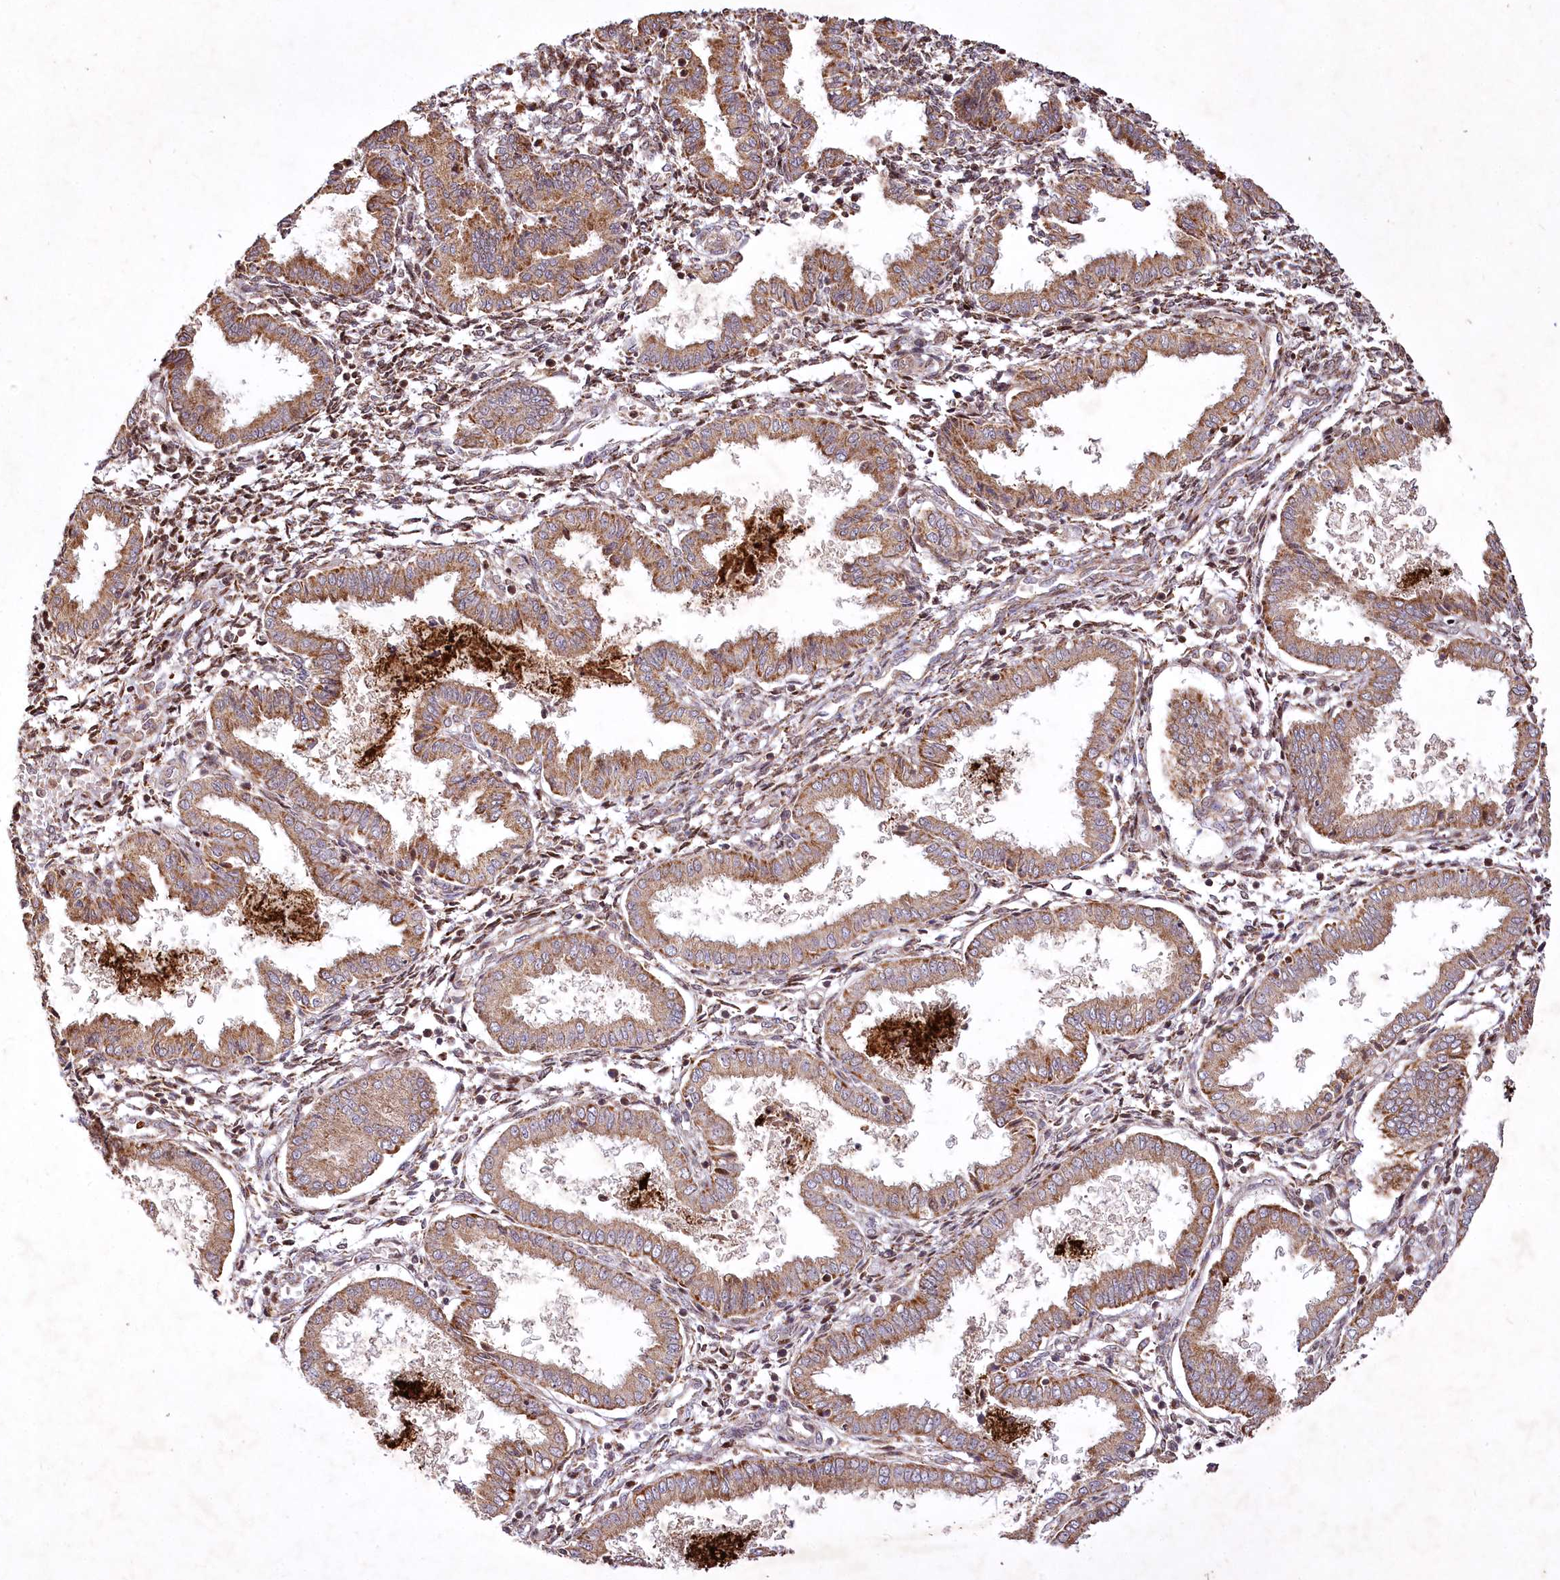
{"staining": {"intensity": "moderate", "quantity": ">75%", "location": "cytoplasmic/membranous,nuclear"}, "tissue": "endometrium", "cell_type": "Cells in endometrial stroma", "image_type": "normal", "snomed": [{"axis": "morphology", "description": "Normal tissue, NOS"}, {"axis": "topography", "description": "Endometrium"}], "caption": "The image reveals immunohistochemical staining of unremarkable endometrium. There is moderate cytoplasmic/membranous,nuclear positivity is identified in approximately >75% of cells in endometrial stroma. The protein of interest is stained brown, and the nuclei are stained in blue (DAB (3,3'-diaminobenzidine) IHC with brightfield microscopy, high magnification).", "gene": "PSTK", "patient": {"sex": "female", "age": 33}}